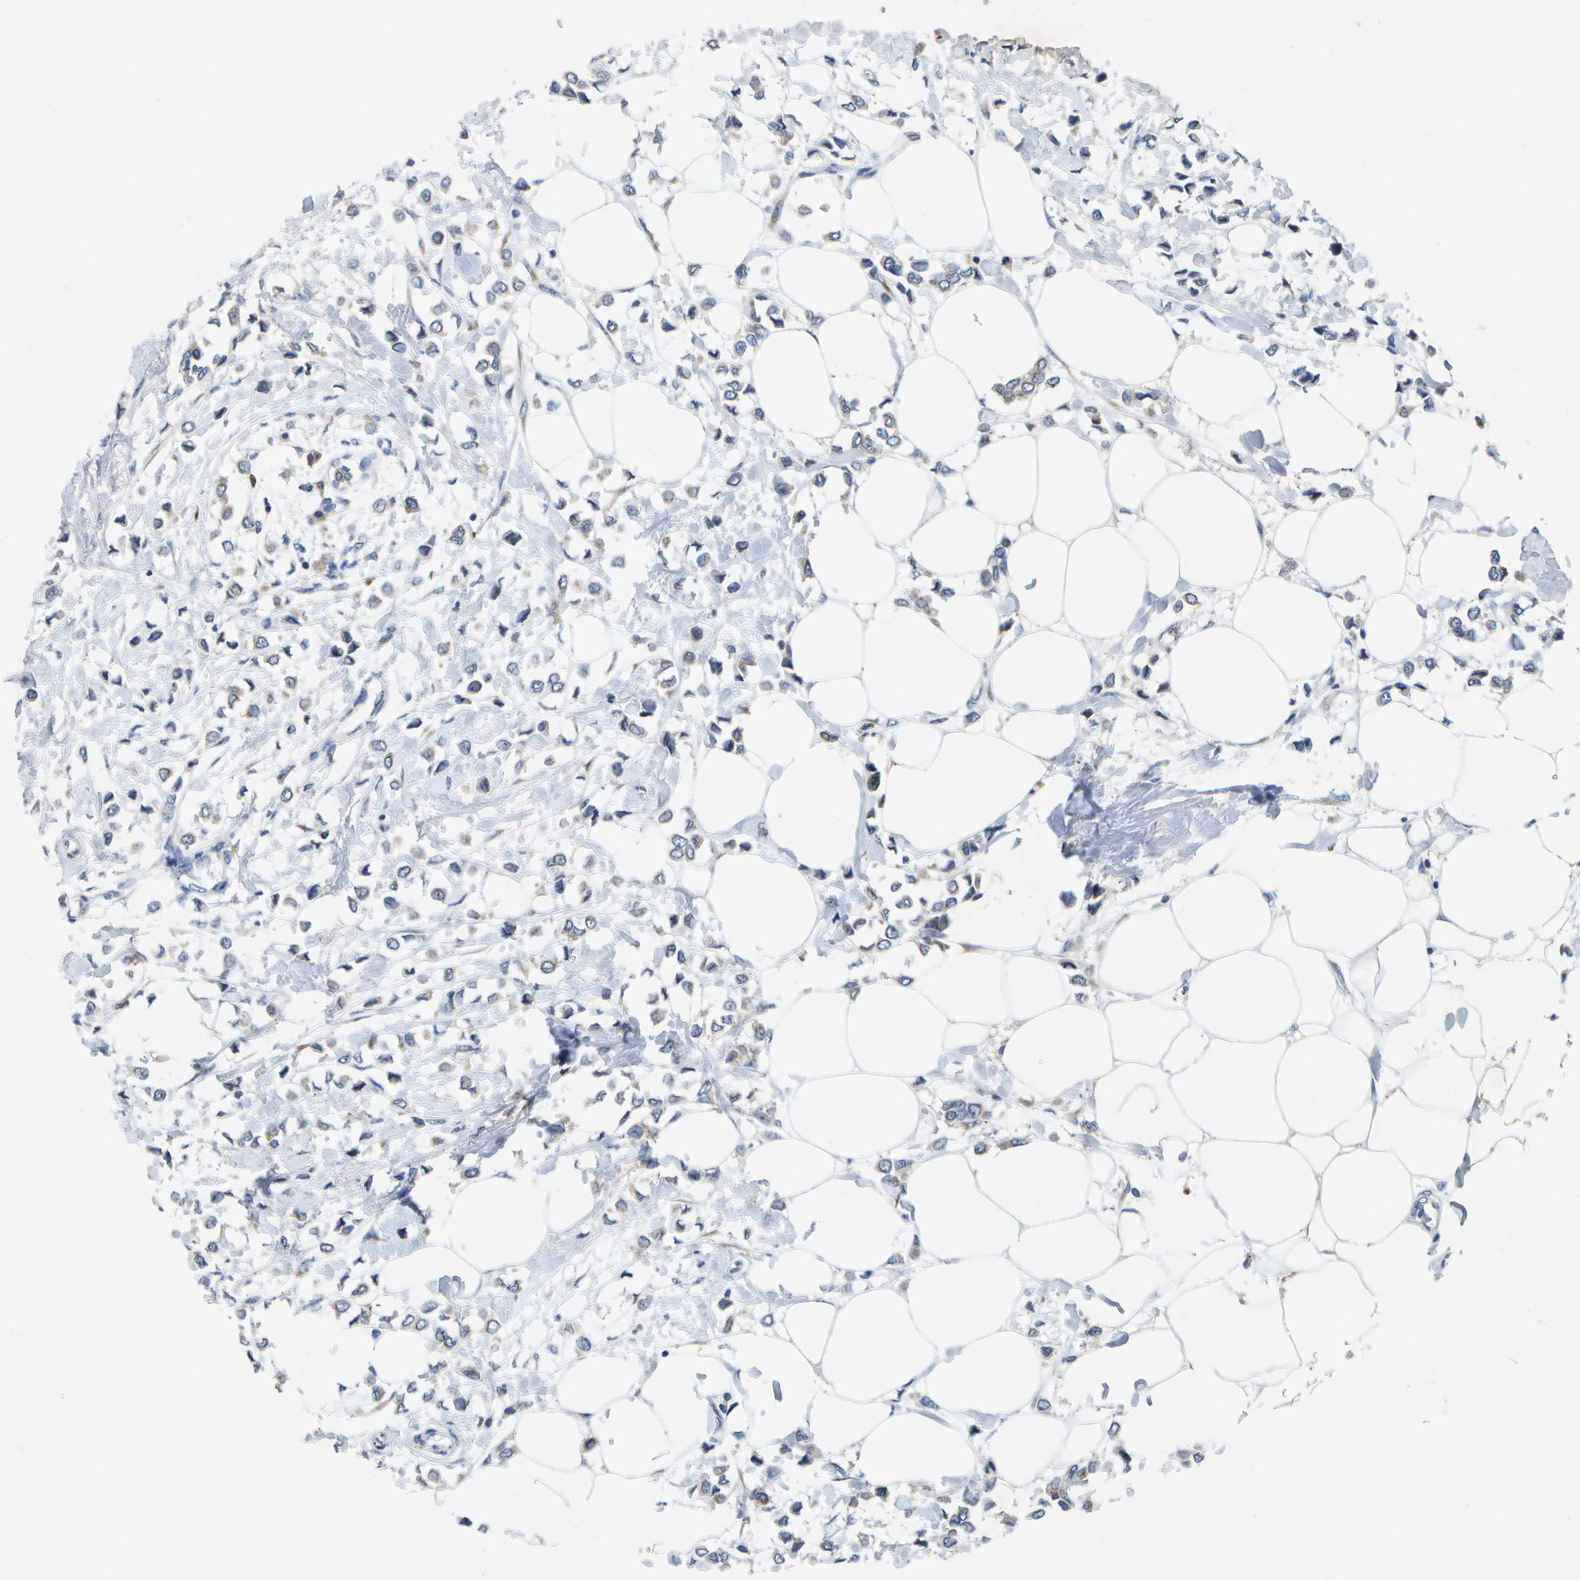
{"staining": {"intensity": "weak", "quantity": "<25%", "location": "cytoplasmic/membranous"}, "tissue": "breast cancer", "cell_type": "Tumor cells", "image_type": "cancer", "snomed": [{"axis": "morphology", "description": "Lobular carcinoma"}, {"axis": "topography", "description": "Breast"}], "caption": "Immunohistochemistry (IHC) of human breast lobular carcinoma reveals no positivity in tumor cells.", "gene": "KDELR1", "patient": {"sex": "female", "age": 51}}